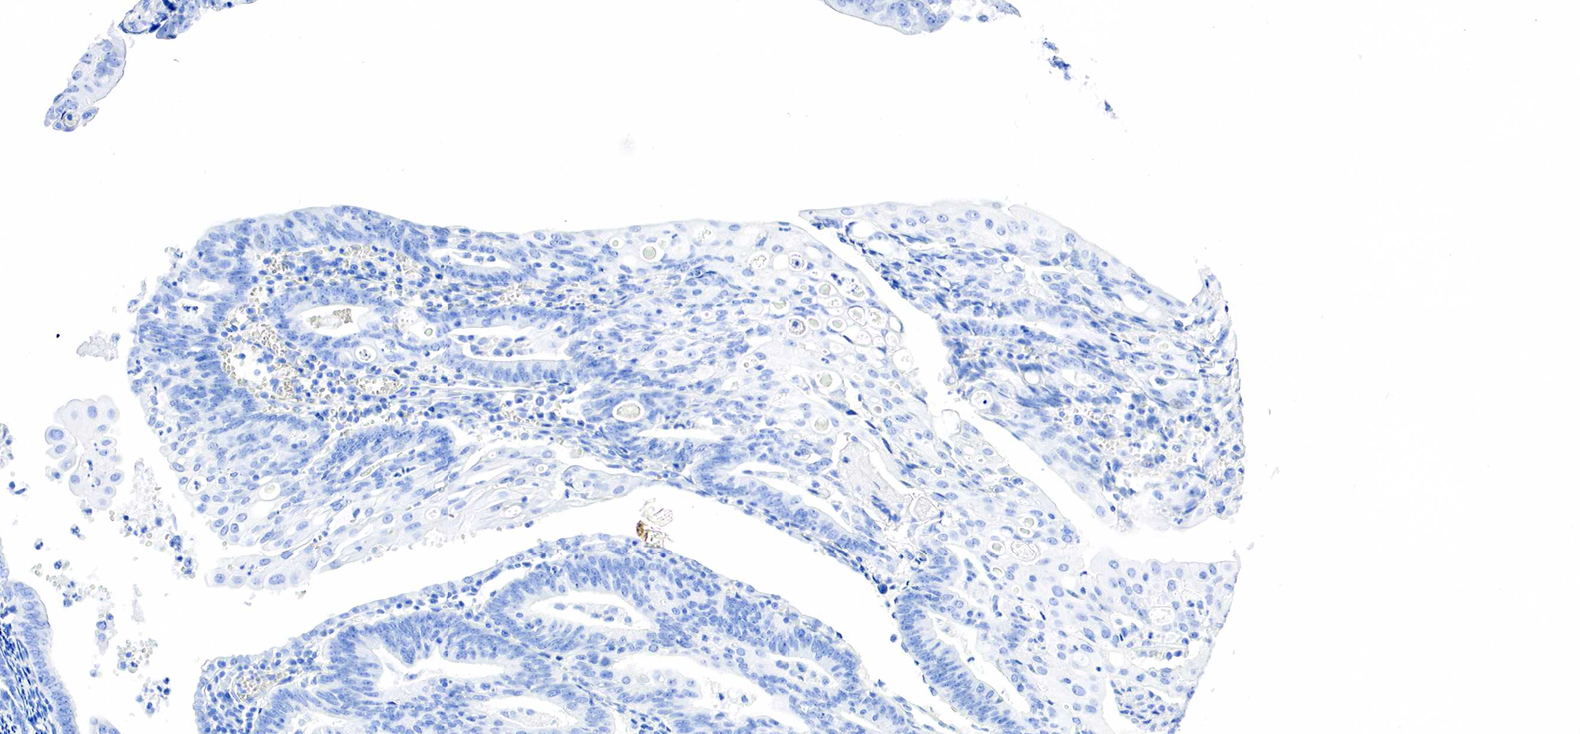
{"staining": {"intensity": "negative", "quantity": "none", "location": "none"}, "tissue": "endometrial cancer", "cell_type": "Tumor cells", "image_type": "cancer", "snomed": [{"axis": "morphology", "description": "Adenocarcinoma, NOS"}, {"axis": "topography", "description": "Endometrium"}], "caption": "Tumor cells are negative for protein expression in human adenocarcinoma (endometrial).", "gene": "PTH", "patient": {"sex": "female", "age": 56}}